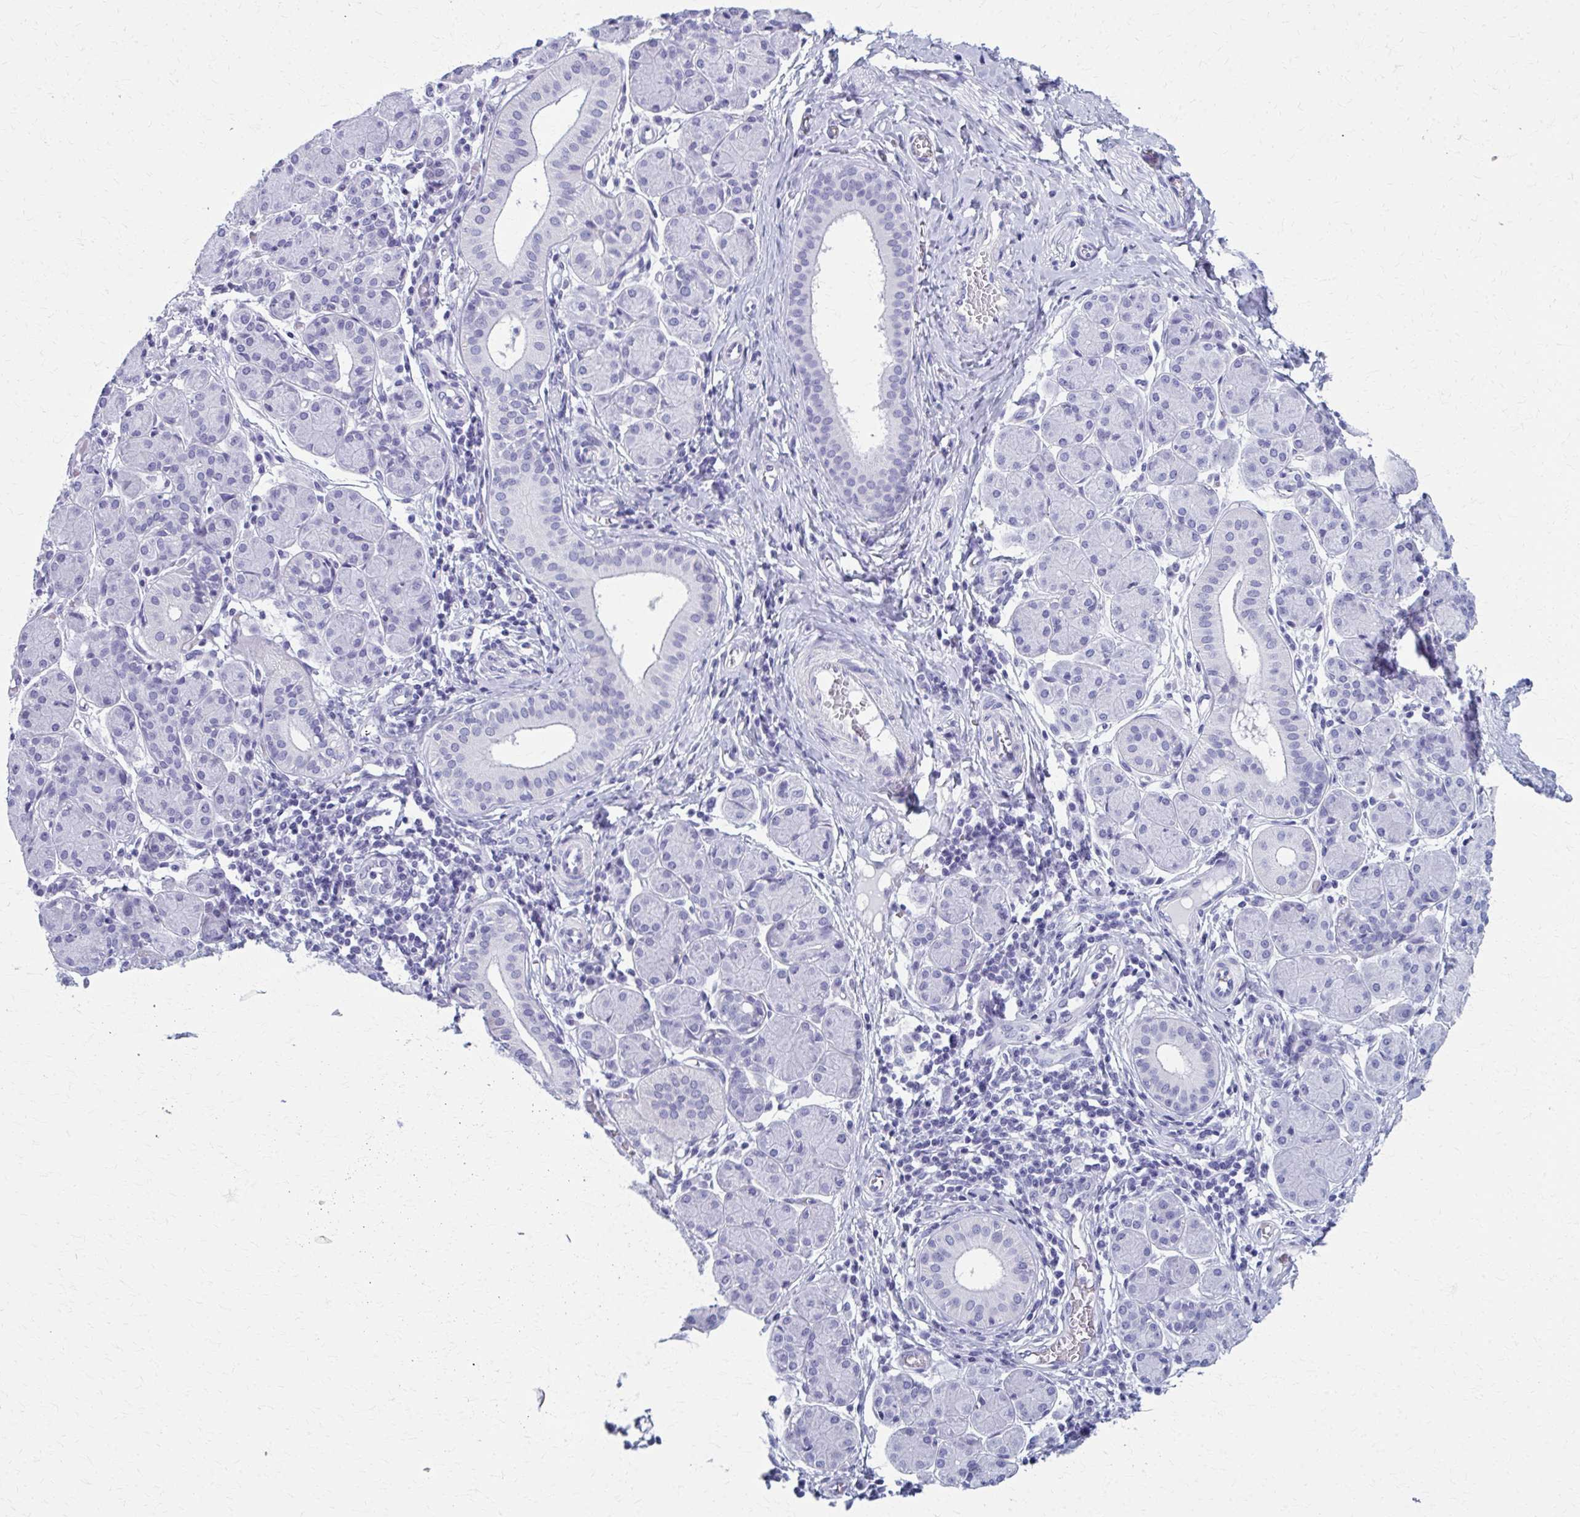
{"staining": {"intensity": "negative", "quantity": "none", "location": "none"}, "tissue": "salivary gland", "cell_type": "Glandular cells", "image_type": "normal", "snomed": [{"axis": "morphology", "description": "Normal tissue, NOS"}, {"axis": "morphology", "description": "Inflammation, NOS"}, {"axis": "topography", "description": "Lymph node"}, {"axis": "topography", "description": "Salivary gland"}], "caption": "Glandular cells are negative for protein expression in unremarkable human salivary gland. (Stains: DAB (3,3'-diaminobenzidine) immunohistochemistry (IHC) with hematoxylin counter stain, Microscopy: brightfield microscopy at high magnification).", "gene": "MPLKIP", "patient": {"sex": "male", "age": 3}}